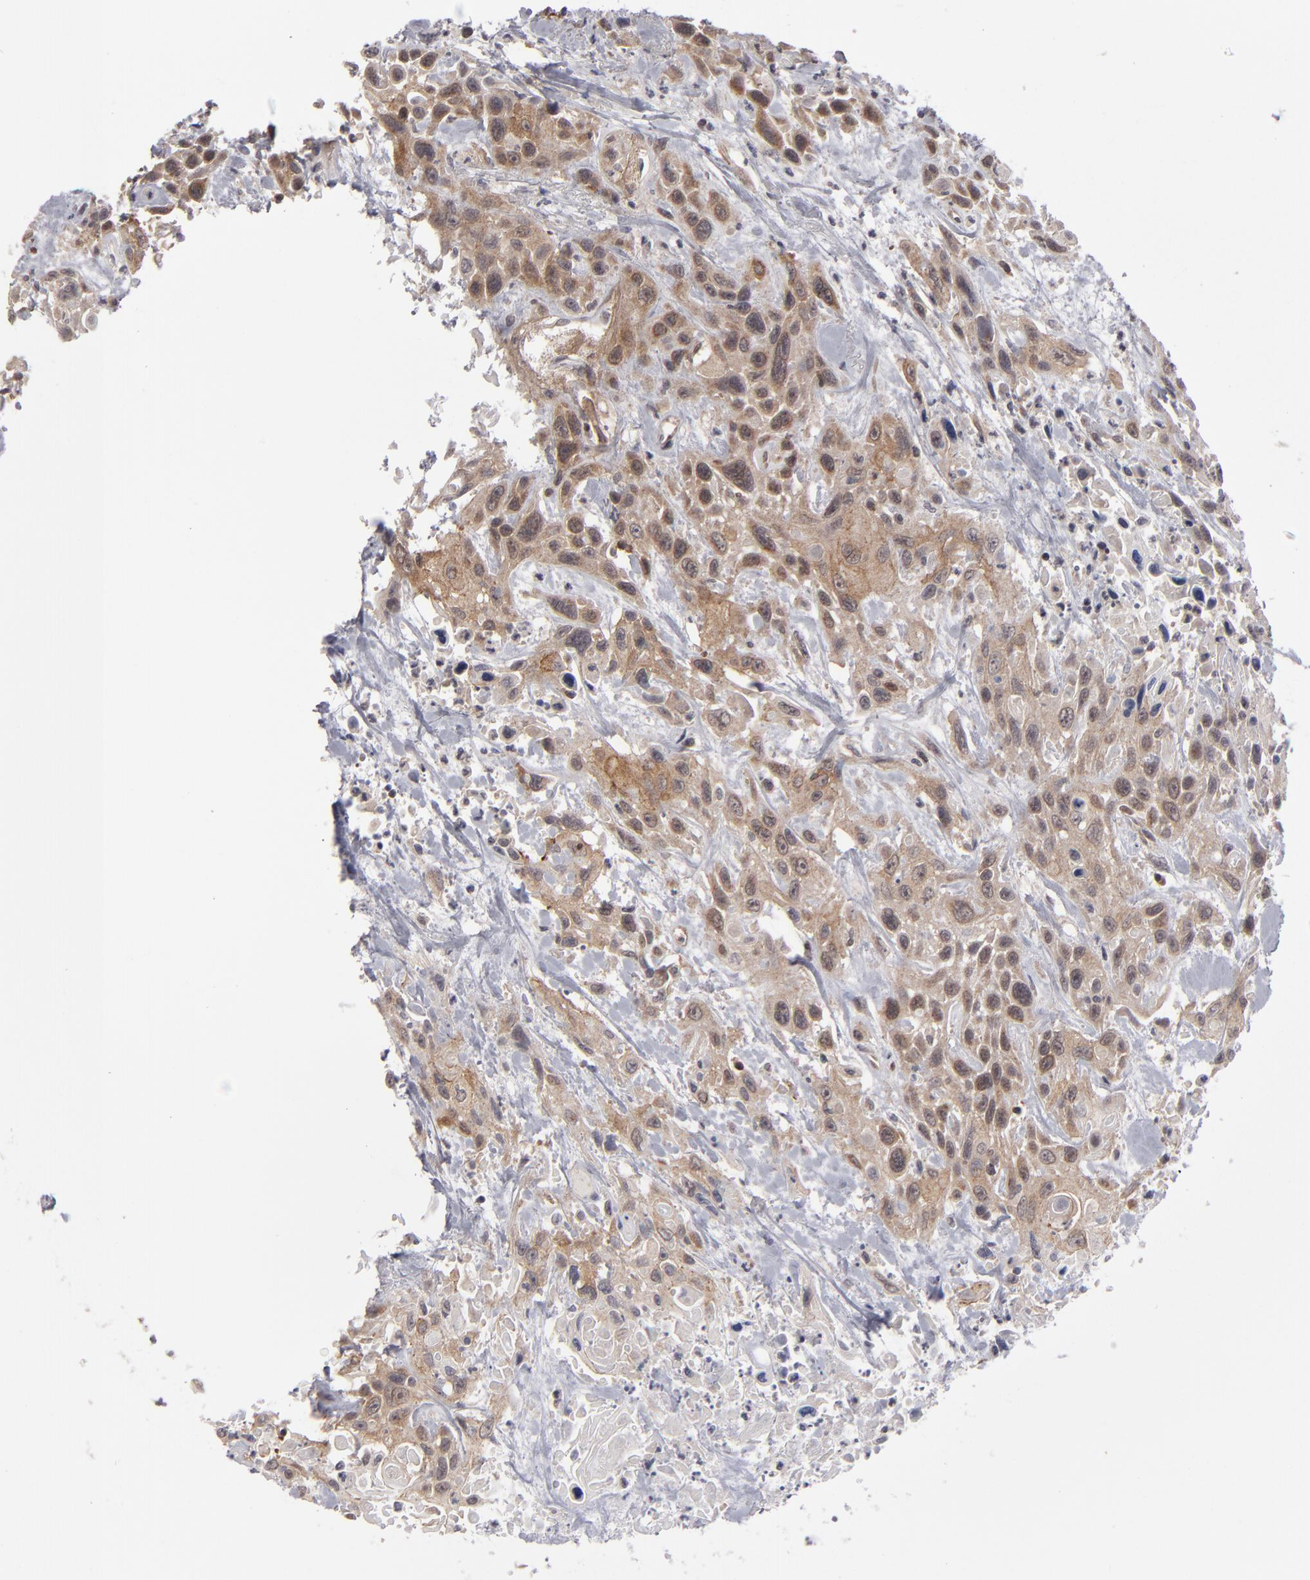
{"staining": {"intensity": "moderate", "quantity": ">75%", "location": "cytoplasmic/membranous"}, "tissue": "urothelial cancer", "cell_type": "Tumor cells", "image_type": "cancer", "snomed": [{"axis": "morphology", "description": "Urothelial carcinoma, High grade"}, {"axis": "topography", "description": "Urinary bladder"}], "caption": "Protein staining of urothelial cancer tissue displays moderate cytoplasmic/membranous expression in about >75% of tumor cells.", "gene": "GLCCI1", "patient": {"sex": "female", "age": 84}}